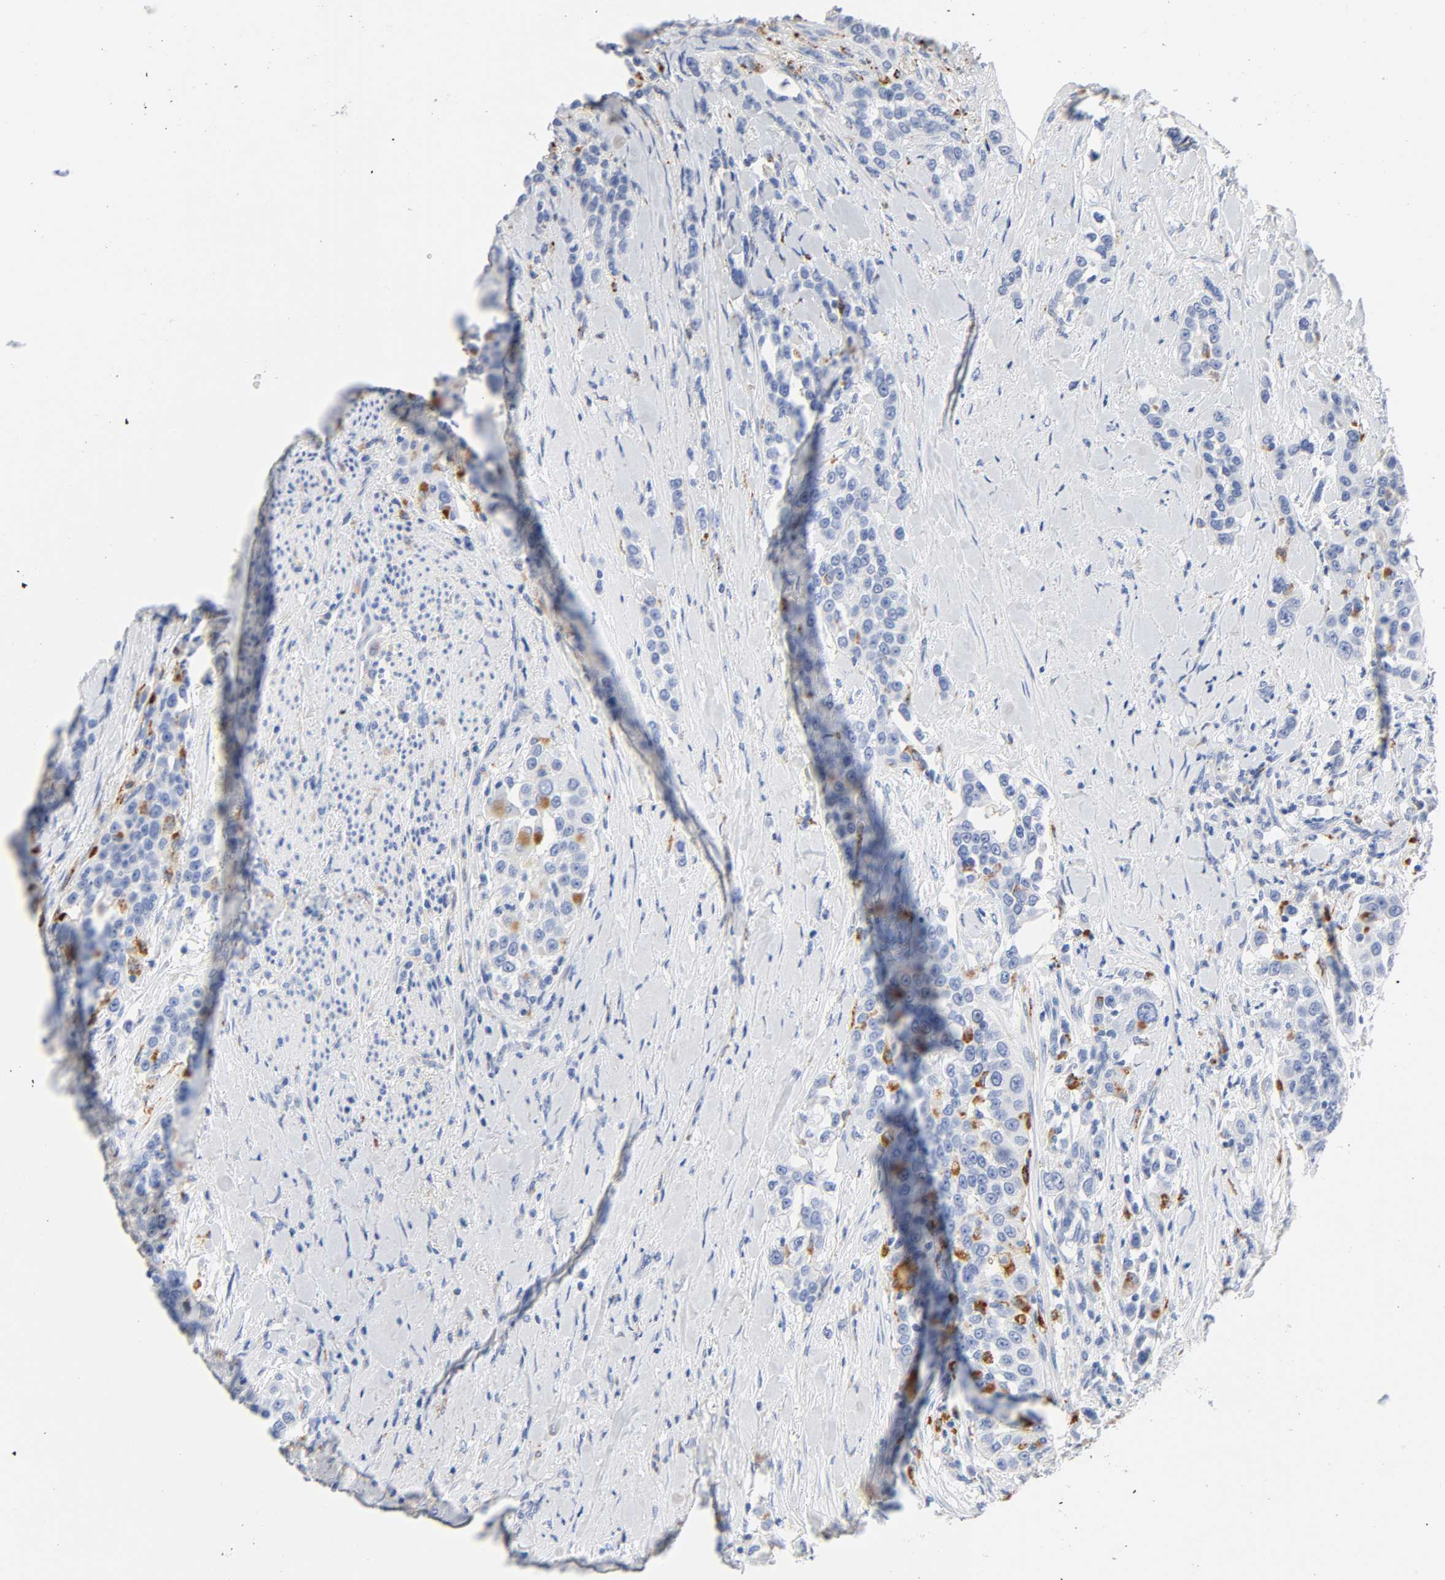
{"staining": {"intensity": "weak", "quantity": "<25%", "location": "cytoplasmic/membranous"}, "tissue": "urothelial cancer", "cell_type": "Tumor cells", "image_type": "cancer", "snomed": [{"axis": "morphology", "description": "Urothelial carcinoma, High grade"}, {"axis": "topography", "description": "Urinary bladder"}], "caption": "Urothelial cancer stained for a protein using IHC exhibits no positivity tumor cells.", "gene": "PLP1", "patient": {"sex": "female", "age": 80}}